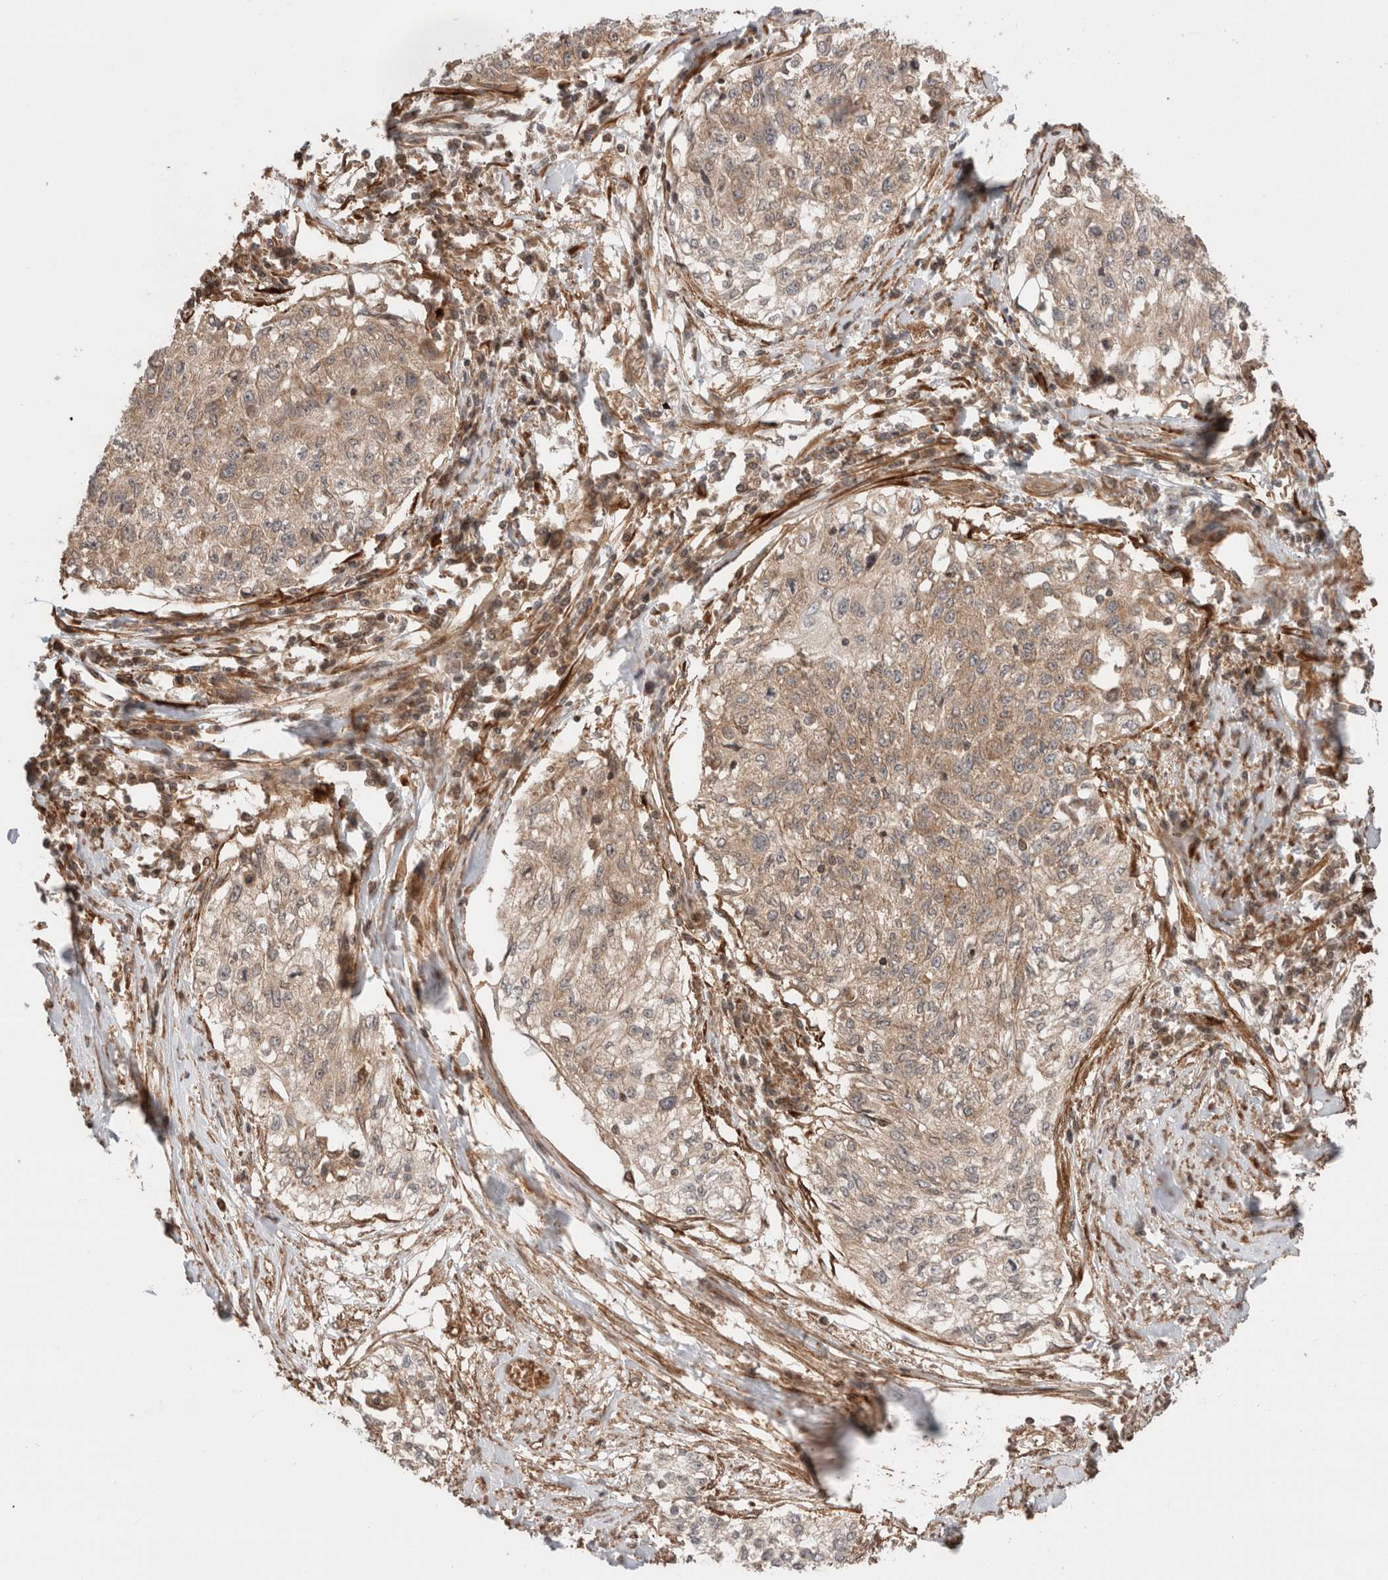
{"staining": {"intensity": "weak", "quantity": ">75%", "location": "cytoplasmic/membranous"}, "tissue": "cervical cancer", "cell_type": "Tumor cells", "image_type": "cancer", "snomed": [{"axis": "morphology", "description": "Squamous cell carcinoma, NOS"}, {"axis": "topography", "description": "Cervix"}], "caption": "Protein expression analysis of cervical cancer shows weak cytoplasmic/membranous positivity in approximately >75% of tumor cells. The staining was performed using DAB to visualize the protein expression in brown, while the nuclei were stained in blue with hematoxylin (Magnification: 20x).", "gene": "ZNF649", "patient": {"sex": "female", "age": 57}}